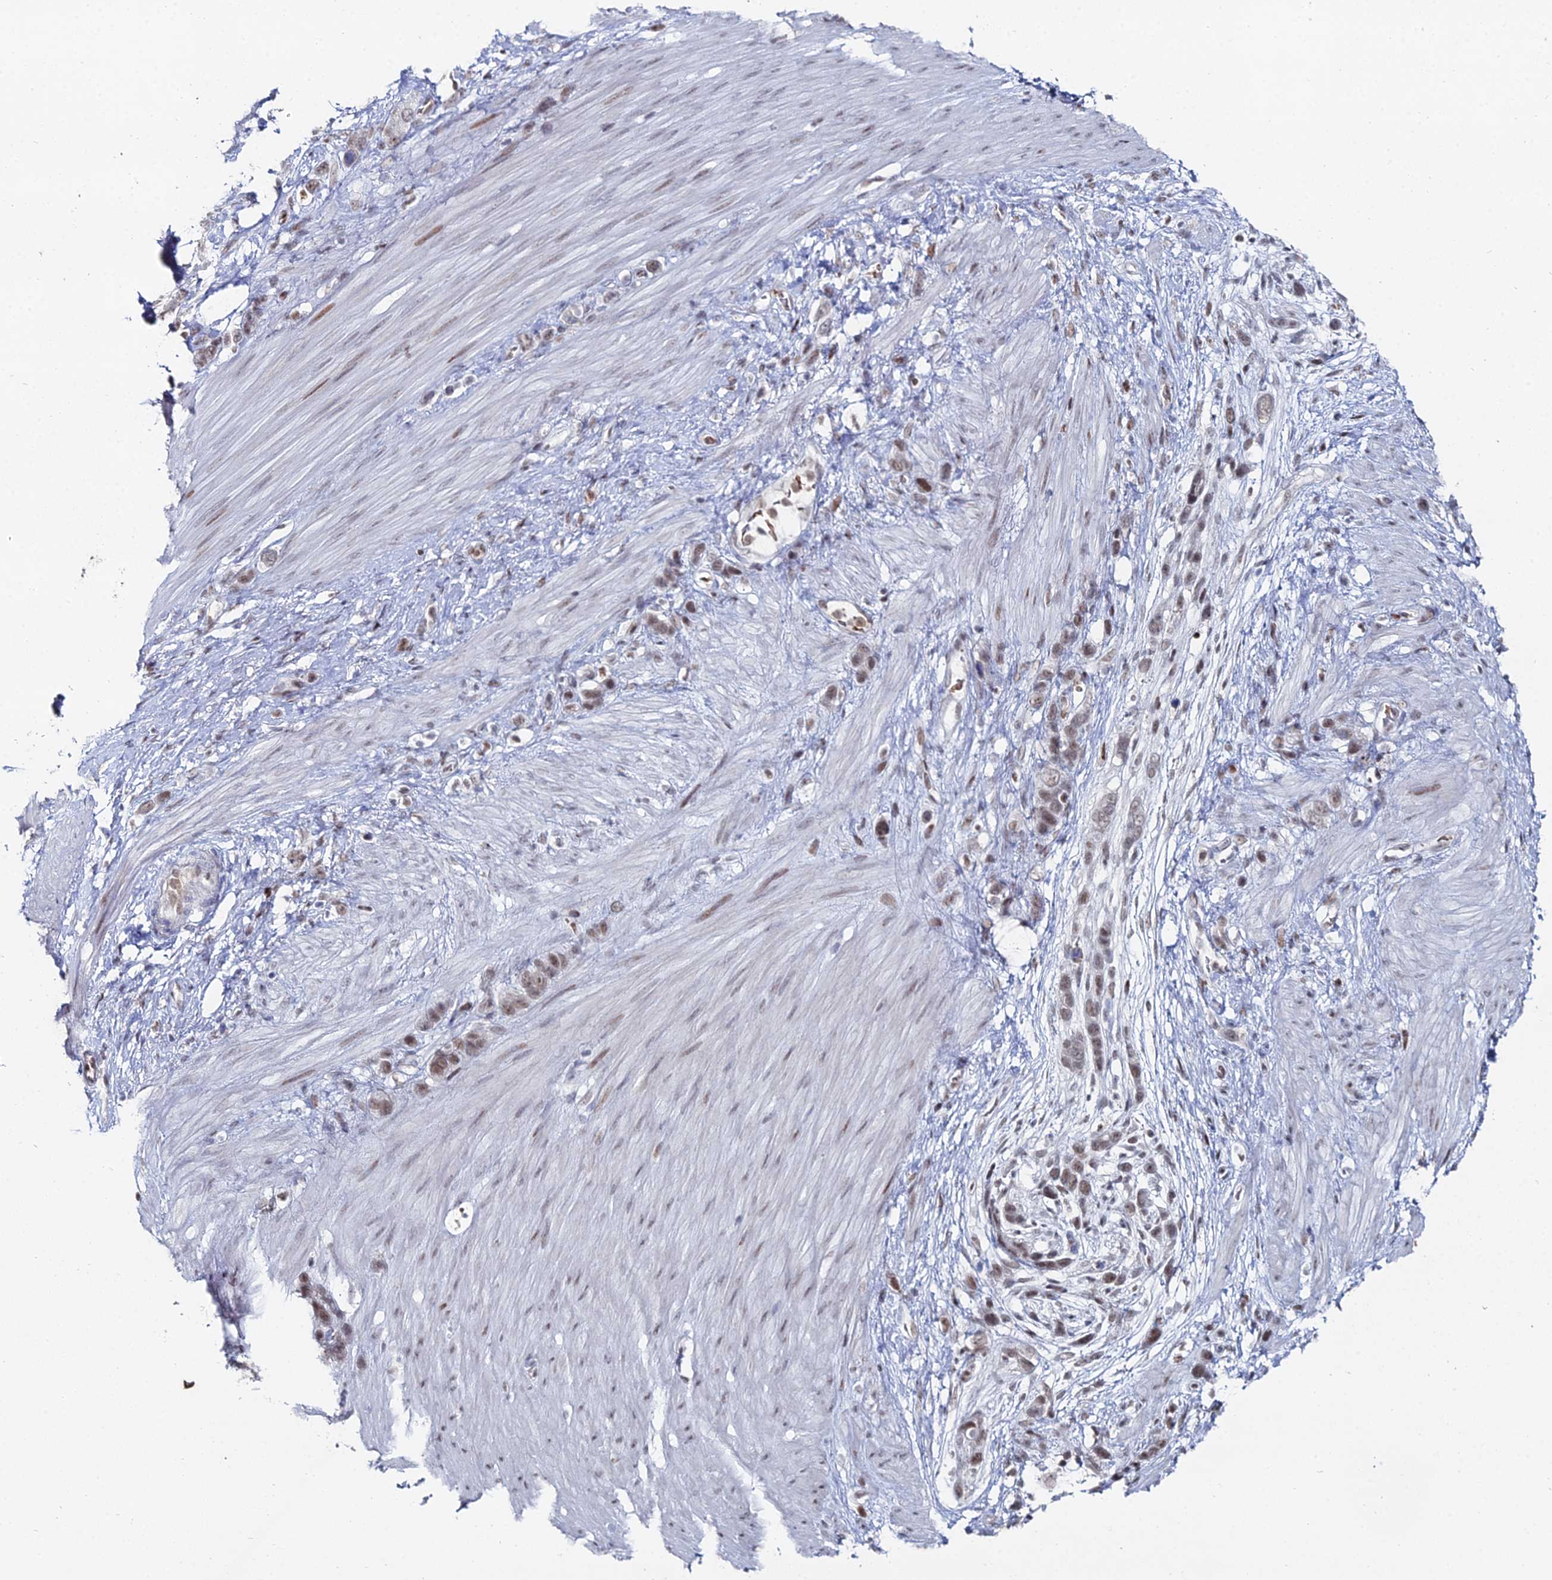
{"staining": {"intensity": "moderate", "quantity": ">75%", "location": "nuclear"}, "tissue": "stomach cancer", "cell_type": "Tumor cells", "image_type": "cancer", "snomed": [{"axis": "morphology", "description": "Adenocarcinoma, NOS"}, {"axis": "morphology", "description": "Adenocarcinoma, High grade"}, {"axis": "topography", "description": "Stomach, upper"}, {"axis": "topography", "description": "Stomach, lower"}], "caption": "Tumor cells demonstrate medium levels of moderate nuclear positivity in approximately >75% of cells in human high-grade adenocarcinoma (stomach). (DAB IHC with brightfield microscopy, high magnification).", "gene": "GSC2", "patient": {"sex": "female", "age": 65}}